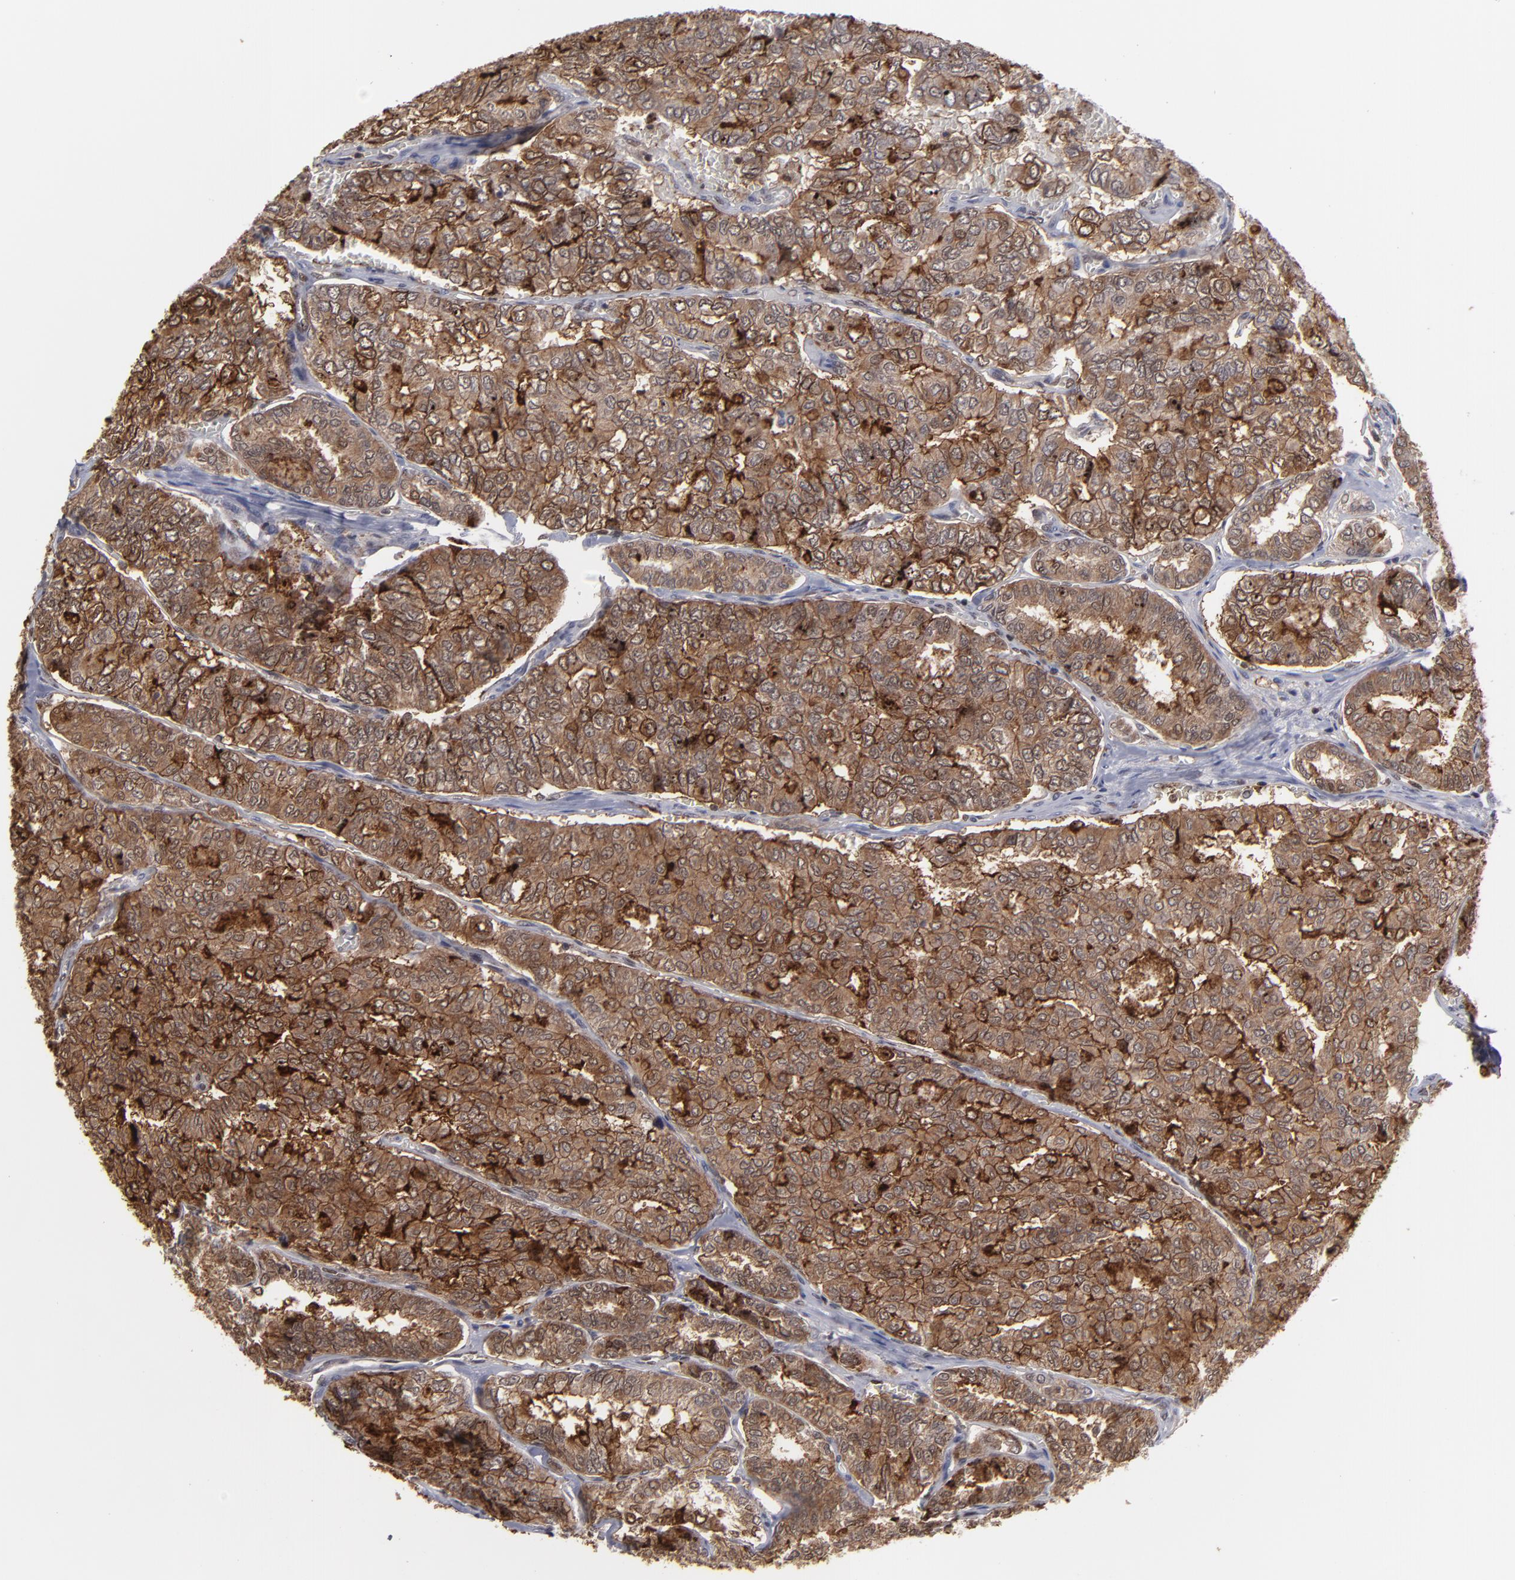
{"staining": {"intensity": "strong", "quantity": ">75%", "location": "cytoplasmic/membranous,nuclear"}, "tissue": "thyroid cancer", "cell_type": "Tumor cells", "image_type": "cancer", "snomed": [{"axis": "morphology", "description": "Papillary adenocarcinoma, NOS"}, {"axis": "topography", "description": "Thyroid gland"}], "caption": "Thyroid cancer (papillary adenocarcinoma) stained with a brown dye demonstrates strong cytoplasmic/membranous and nuclear positive staining in about >75% of tumor cells.", "gene": "GSR", "patient": {"sex": "female", "age": 35}}